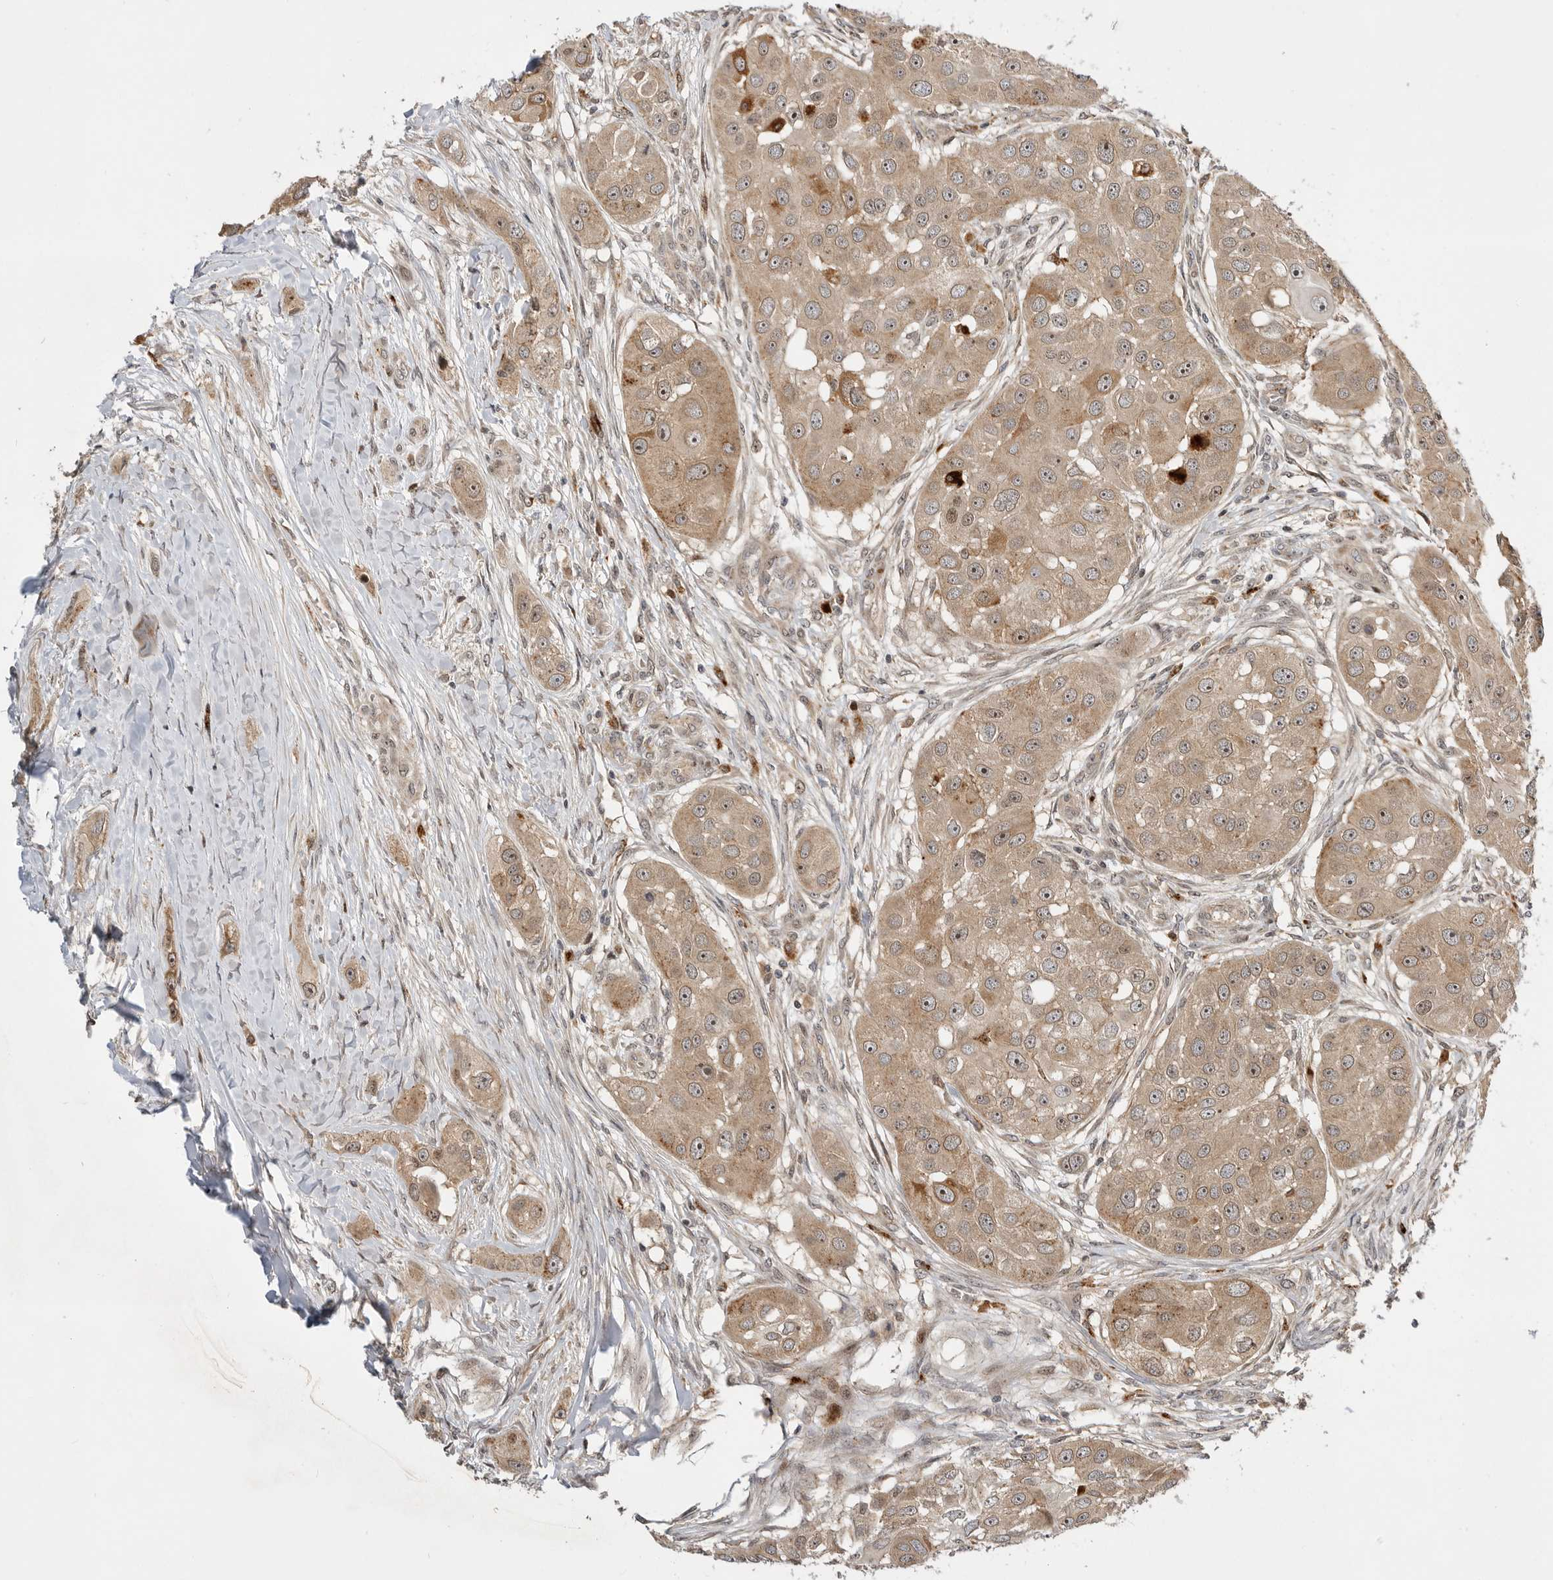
{"staining": {"intensity": "moderate", "quantity": ">75%", "location": "cytoplasmic/membranous"}, "tissue": "head and neck cancer", "cell_type": "Tumor cells", "image_type": "cancer", "snomed": [{"axis": "morphology", "description": "Normal tissue, NOS"}, {"axis": "morphology", "description": "Squamous cell carcinoma, NOS"}, {"axis": "topography", "description": "Skeletal muscle"}, {"axis": "topography", "description": "Head-Neck"}], "caption": "Tumor cells show medium levels of moderate cytoplasmic/membranous staining in approximately >75% of cells in human head and neck squamous cell carcinoma.", "gene": "CSNK1G3", "patient": {"sex": "male", "age": 51}}